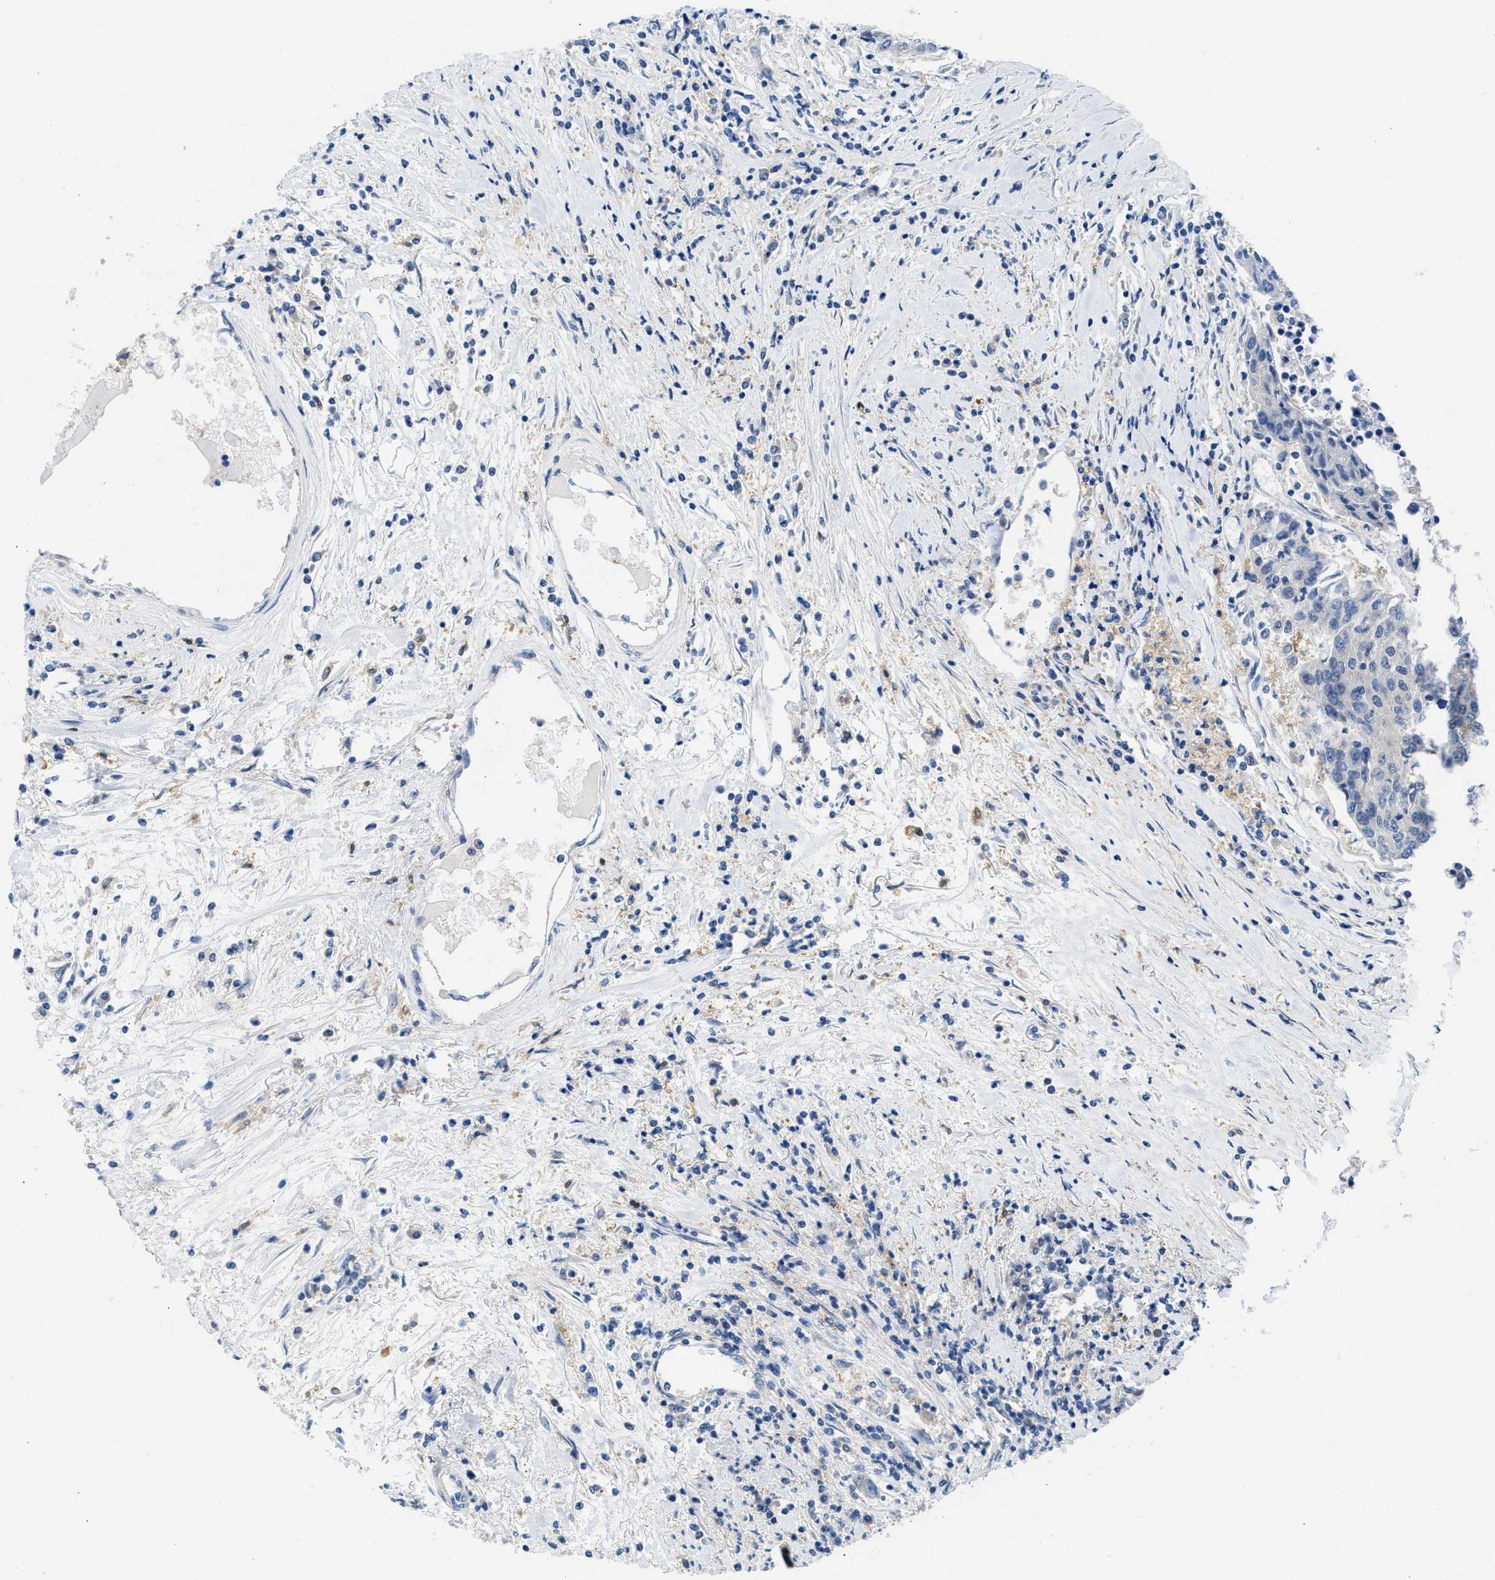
{"staining": {"intensity": "negative", "quantity": "none", "location": "none"}, "tissue": "urothelial cancer", "cell_type": "Tumor cells", "image_type": "cancer", "snomed": [{"axis": "morphology", "description": "Urothelial carcinoma, High grade"}, {"axis": "topography", "description": "Urinary bladder"}], "caption": "Tumor cells show no significant protein expression in urothelial cancer.", "gene": "CBR1", "patient": {"sex": "female", "age": 85}}